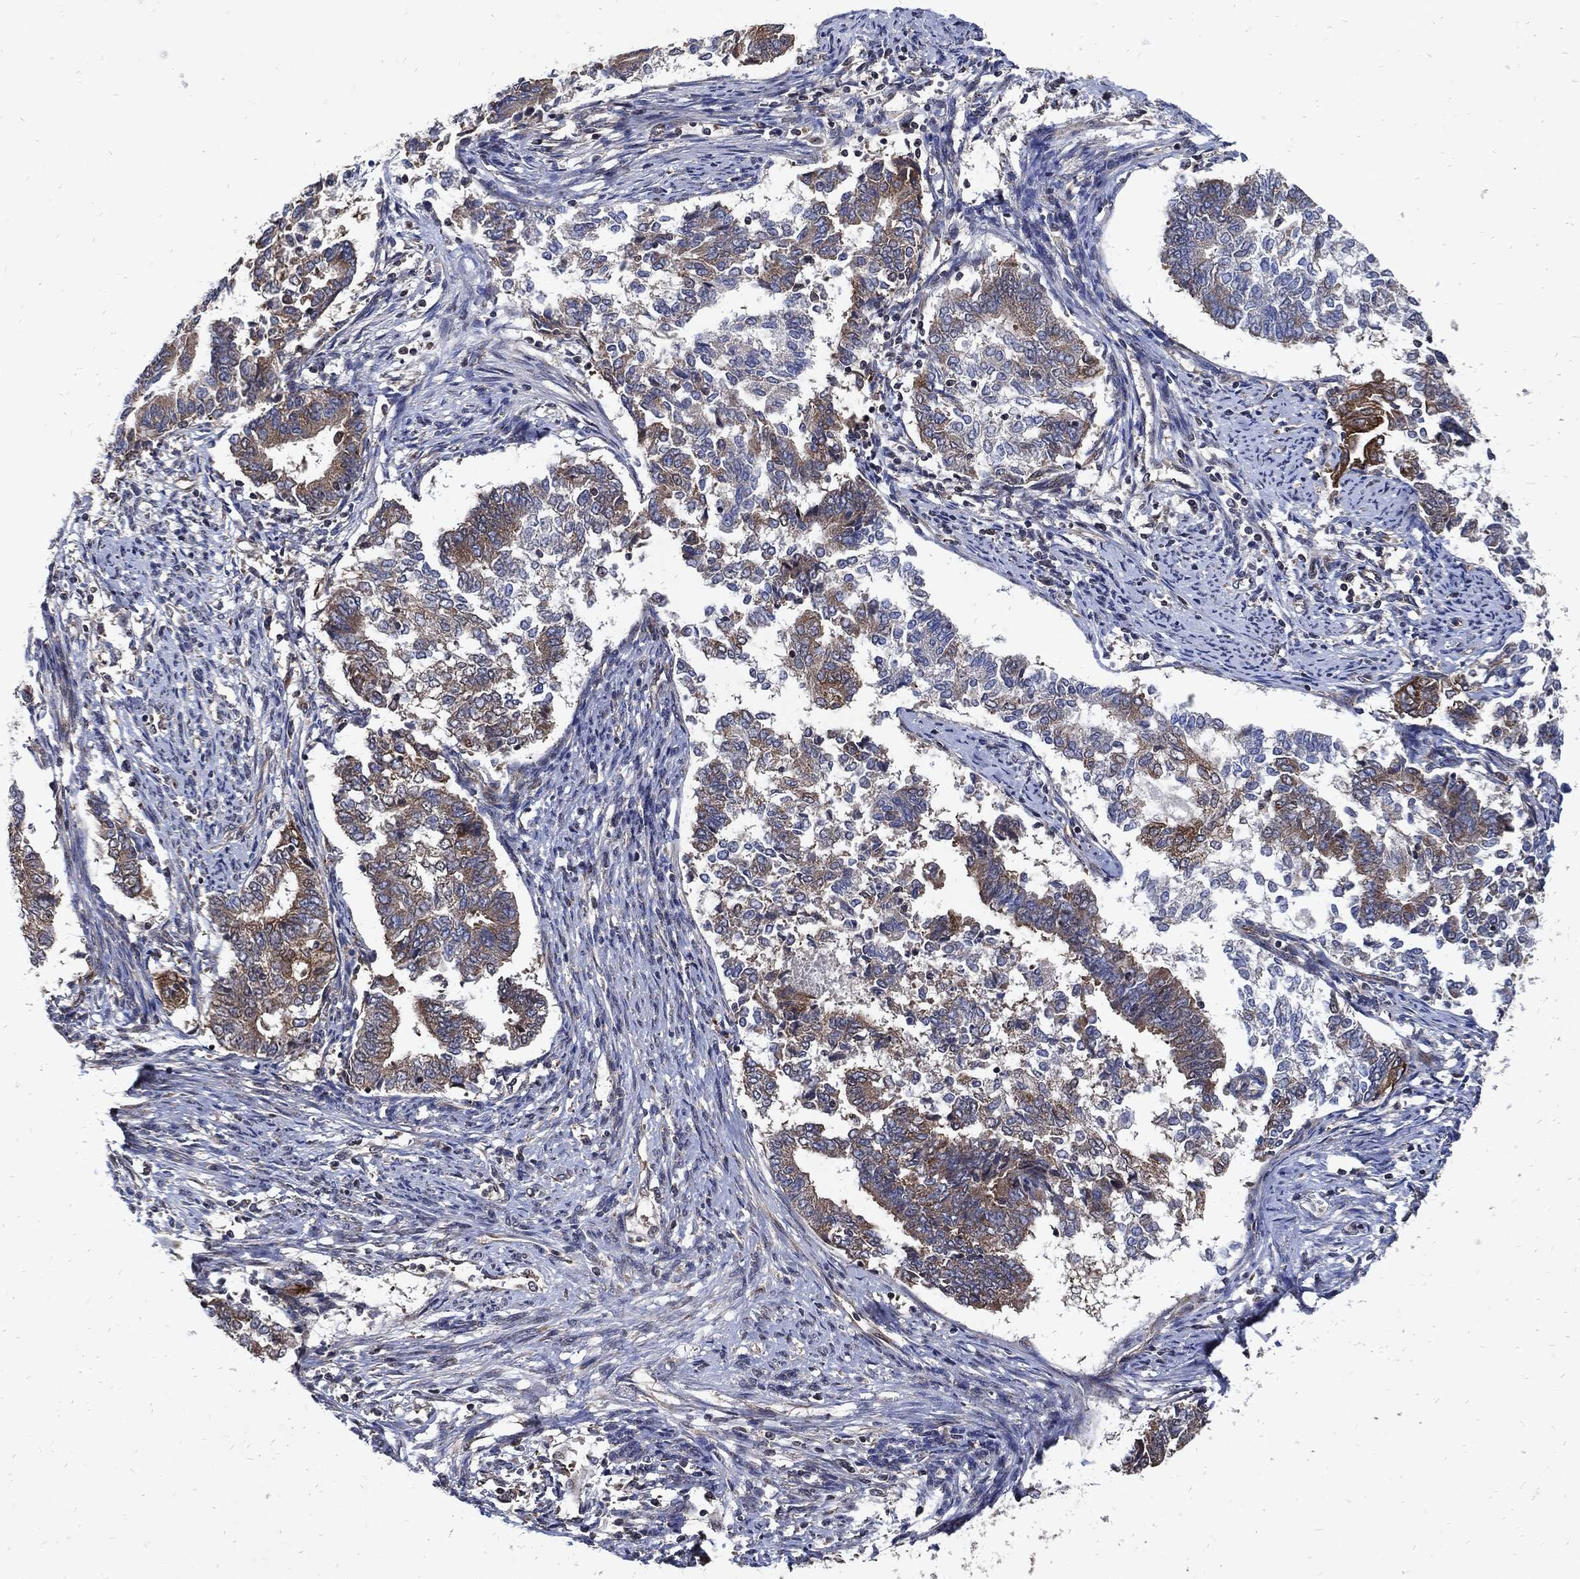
{"staining": {"intensity": "moderate", "quantity": "<25%", "location": "cytoplasmic/membranous"}, "tissue": "endometrial cancer", "cell_type": "Tumor cells", "image_type": "cancer", "snomed": [{"axis": "morphology", "description": "Adenocarcinoma, NOS"}, {"axis": "topography", "description": "Endometrium"}], "caption": "Endometrial cancer stained with a protein marker exhibits moderate staining in tumor cells.", "gene": "DCTN1", "patient": {"sex": "female", "age": 65}}